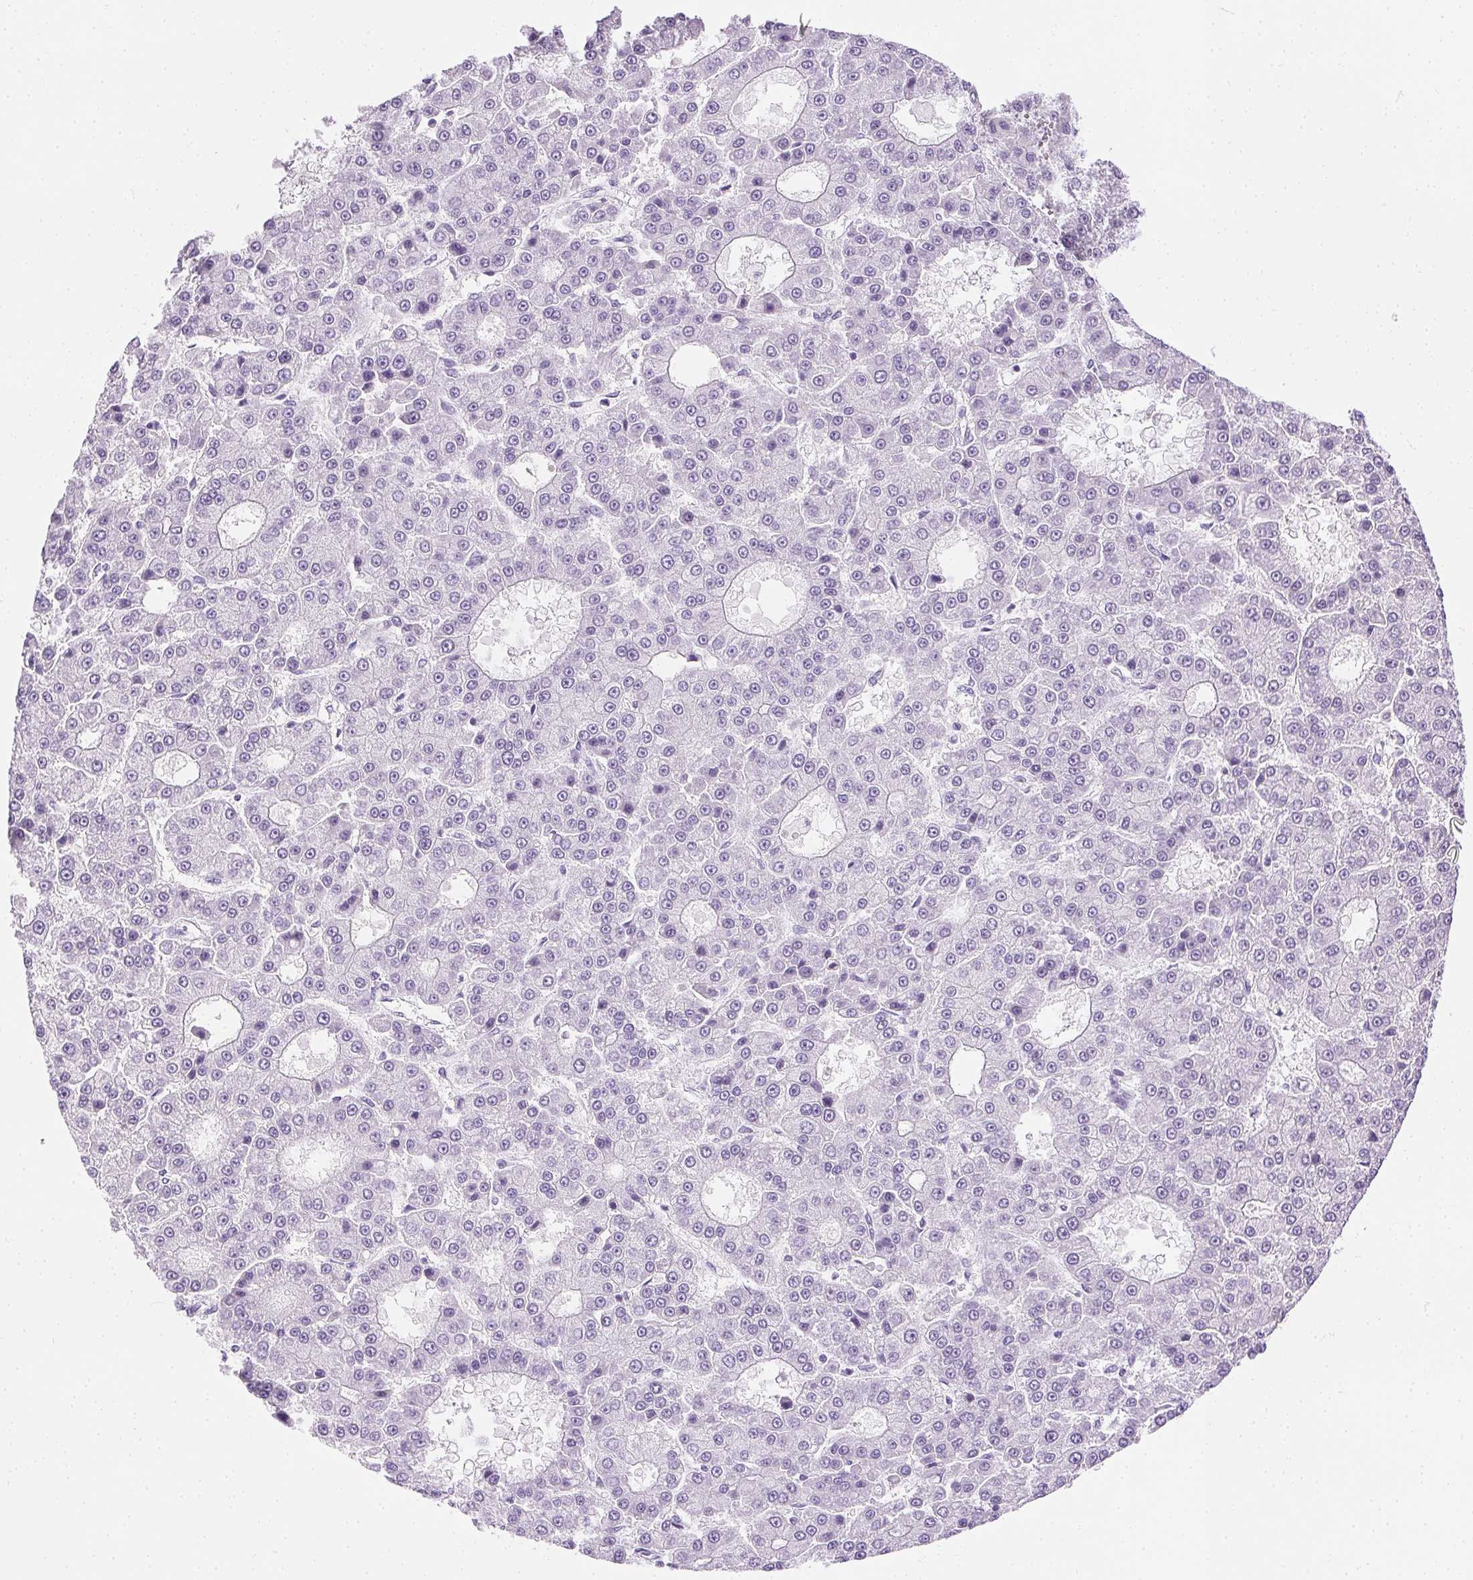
{"staining": {"intensity": "negative", "quantity": "none", "location": "none"}, "tissue": "liver cancer", "cell_type": "Tumor cells", "image_type": "cancer", "snomed": [{"axis": "morphology", "description": "Carcinoma, Hepatocellular, NOS"}, {"axis": "topography", "description": "Liver"}], "caption": "This is a image of immunohistochemistry staining of hepatocellular carcinoma (liver), which shows no positivity in tumor cells.", "gene": "C20orf85", "patient": {"sex": "male", "age": 70}}